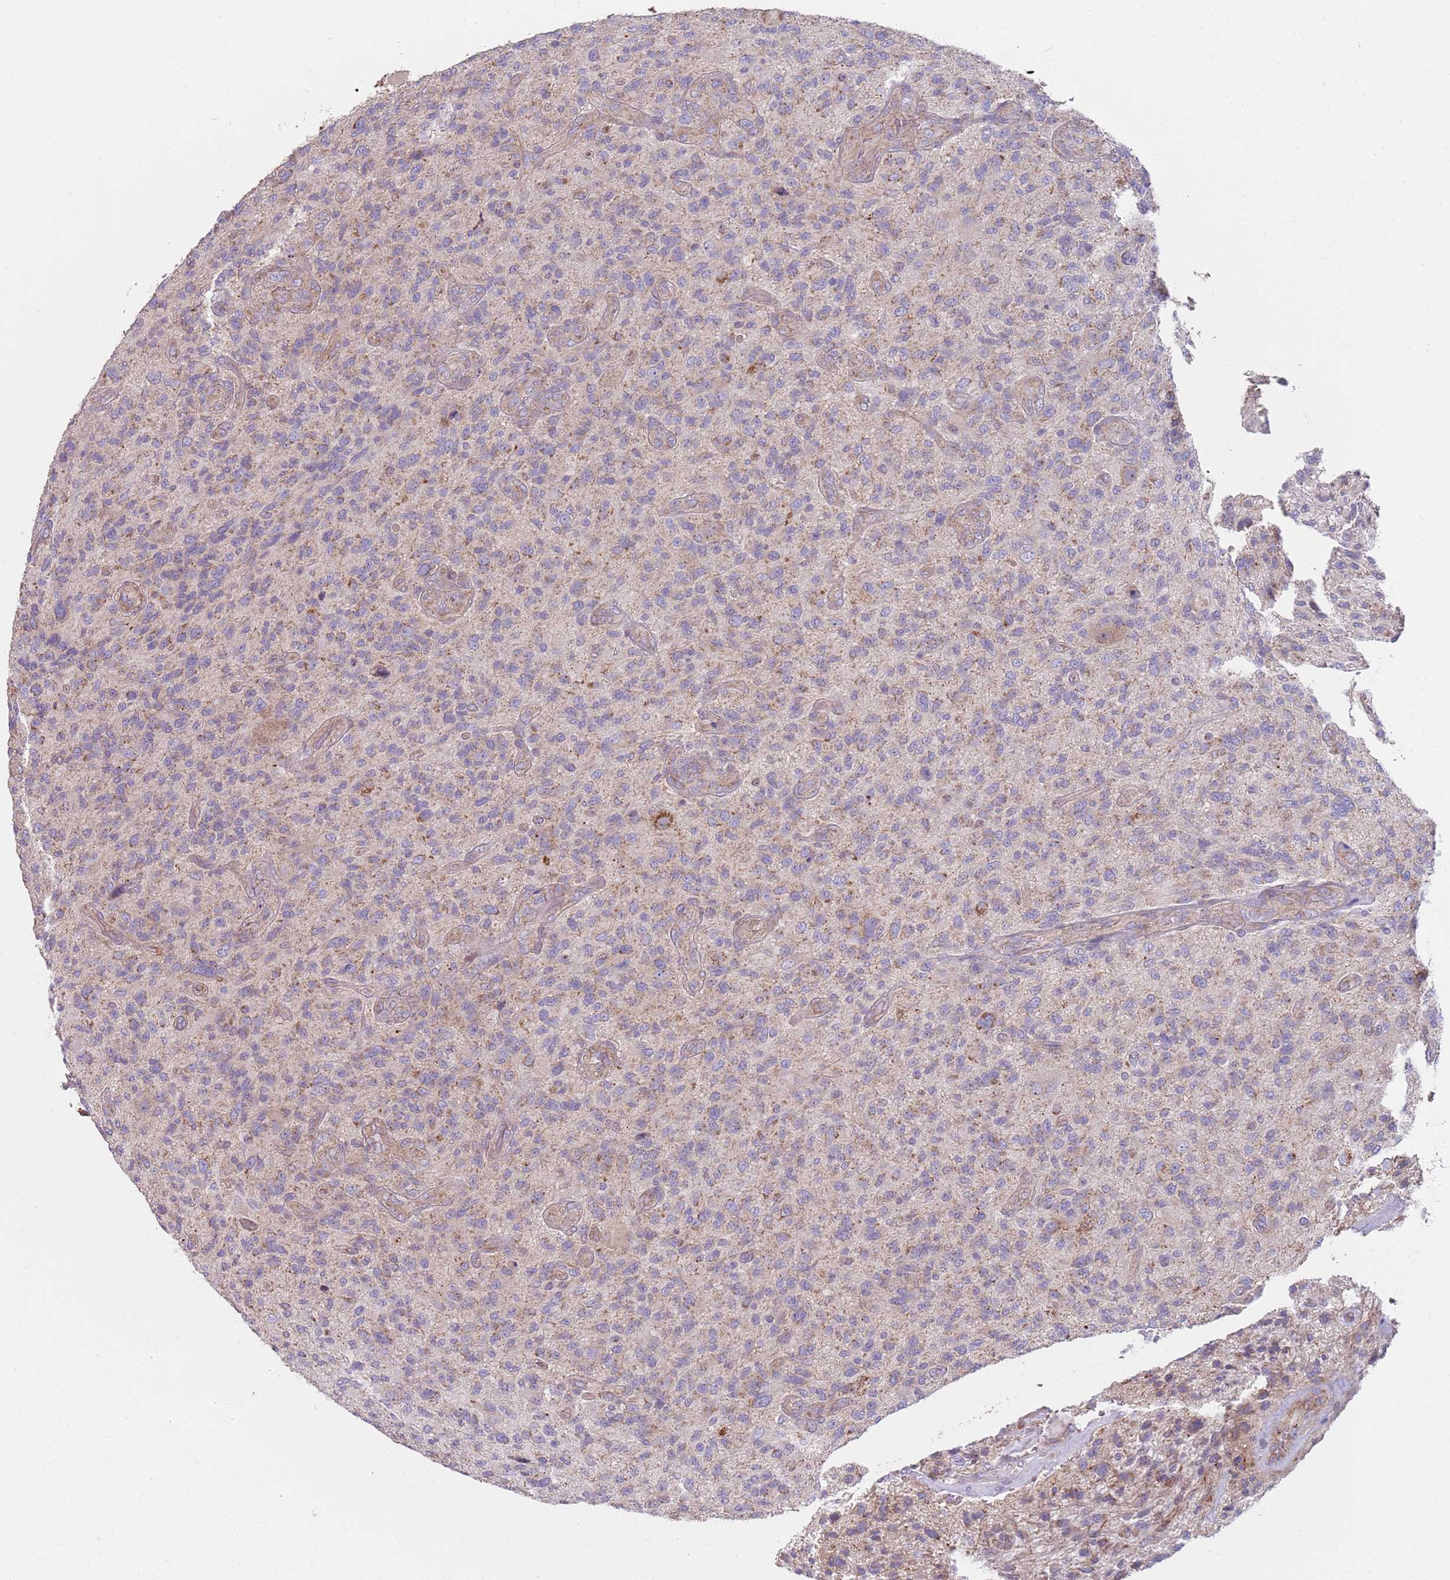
{"staining": {"intensity": "weak", "quantity": "25%-75%", "location": "cytoplasmic/membranous"}, "tissue": "glioma", "cell_type": "Tumor cells", "image_type": "cancer", "snomed": [{"axis": "morphology", "description": "Glioma, malignant, High grade"}, {"axis": "topography", "description": "Brain"}], "caption": "Tumor cells show weak cytoplasmic/membranous expression in about 25%-75% of cells in malignant high-grade glioma.", "gene": "GAS8", "patient": {"sex": "male", "age": 47}}